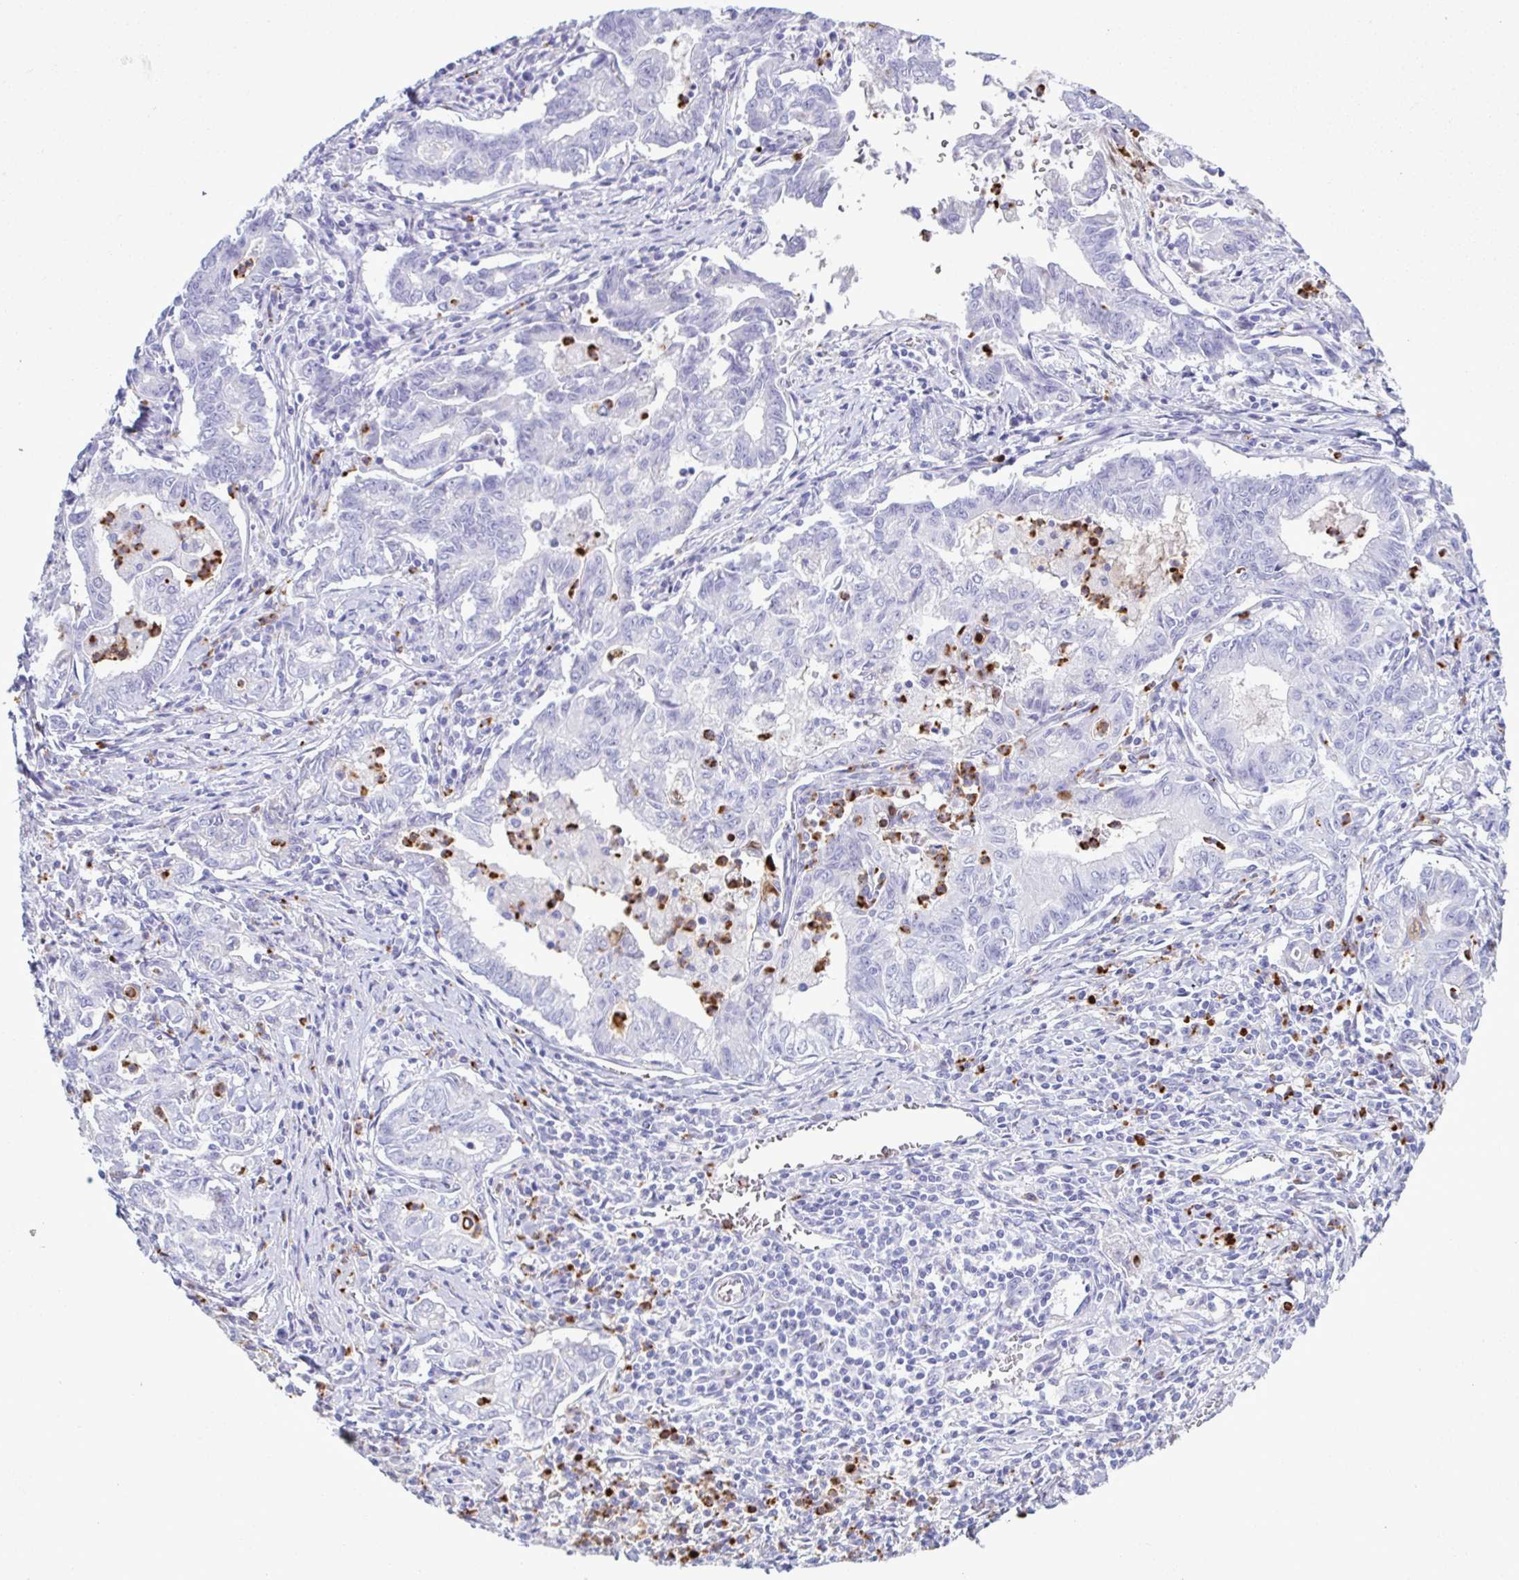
{"staining": {"intensity": "negative", "quantity": "none", "location": "none"}, "tissue": "stomach cancer", "cell_type": "Tumor cells", "image_type": "cancer", "snomed": [{"axis": "morphology", "description": "Adenocarcinoma, NOS"}, {"axis": "topography", "description": "Stomach, upper"}], "caption": "The immunohistochemistry photomicrograph has no significant expression in tumor cells of stomach adenocarcinoma tissue.", "gene": "LTF", "patient": {"sex": "female", "age": 79}}